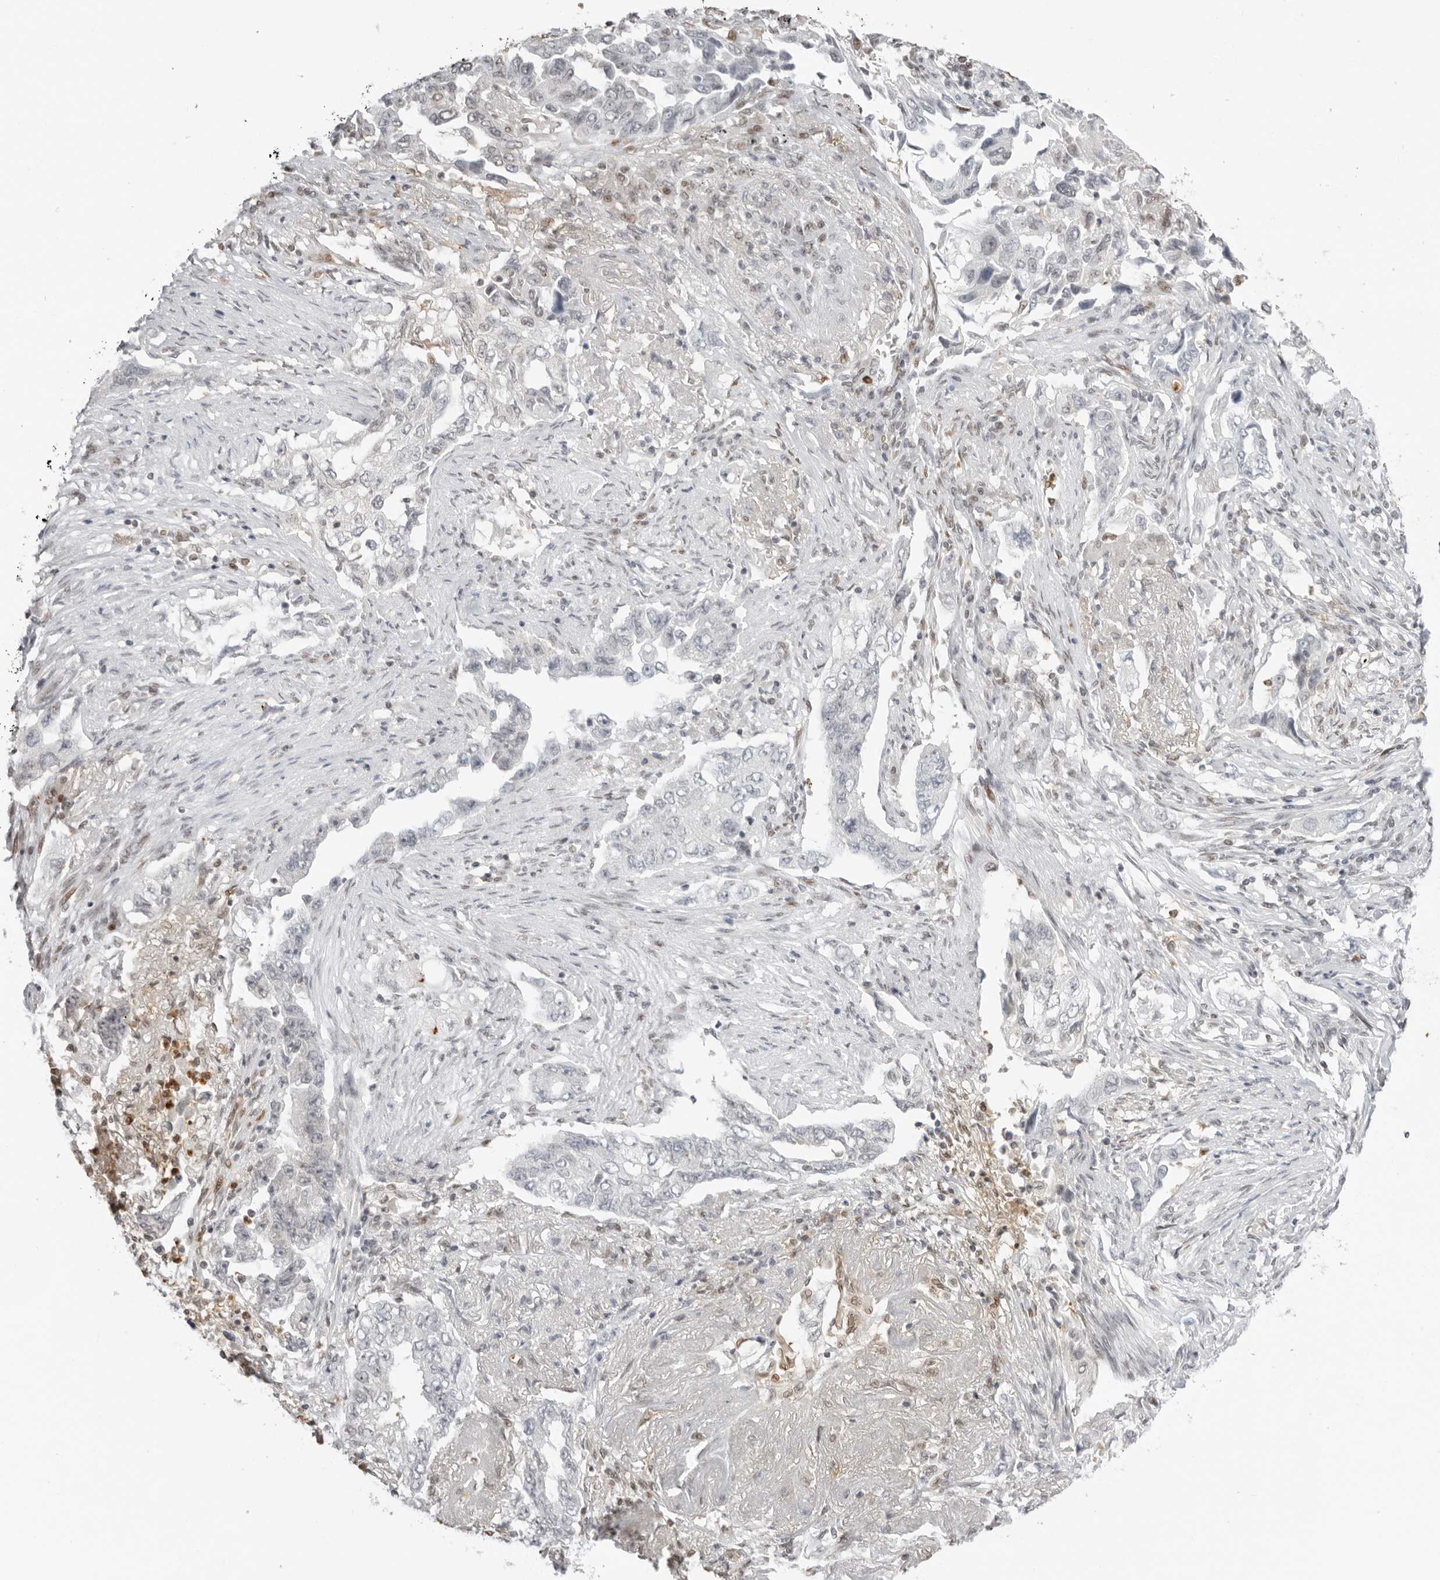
{"staining": {"intensity": "negative", "quantity": "none", "location": "none"}, "tissue": "lung cancer", "cell_type": "Tumor cells", "image_type": "cancer", "snomed": [{"axis": "morphology", "description": "Adenocarcinoma, NOS"}, {"axis": "topography", "description": "Lung"}], "caption": "Immunohistochemical staining of human lung cancer (adenocarcinoma) shows no significant staining in tumor cells.", "gene": "RNF146", "patient": {"sex": "female", "age": 51}}